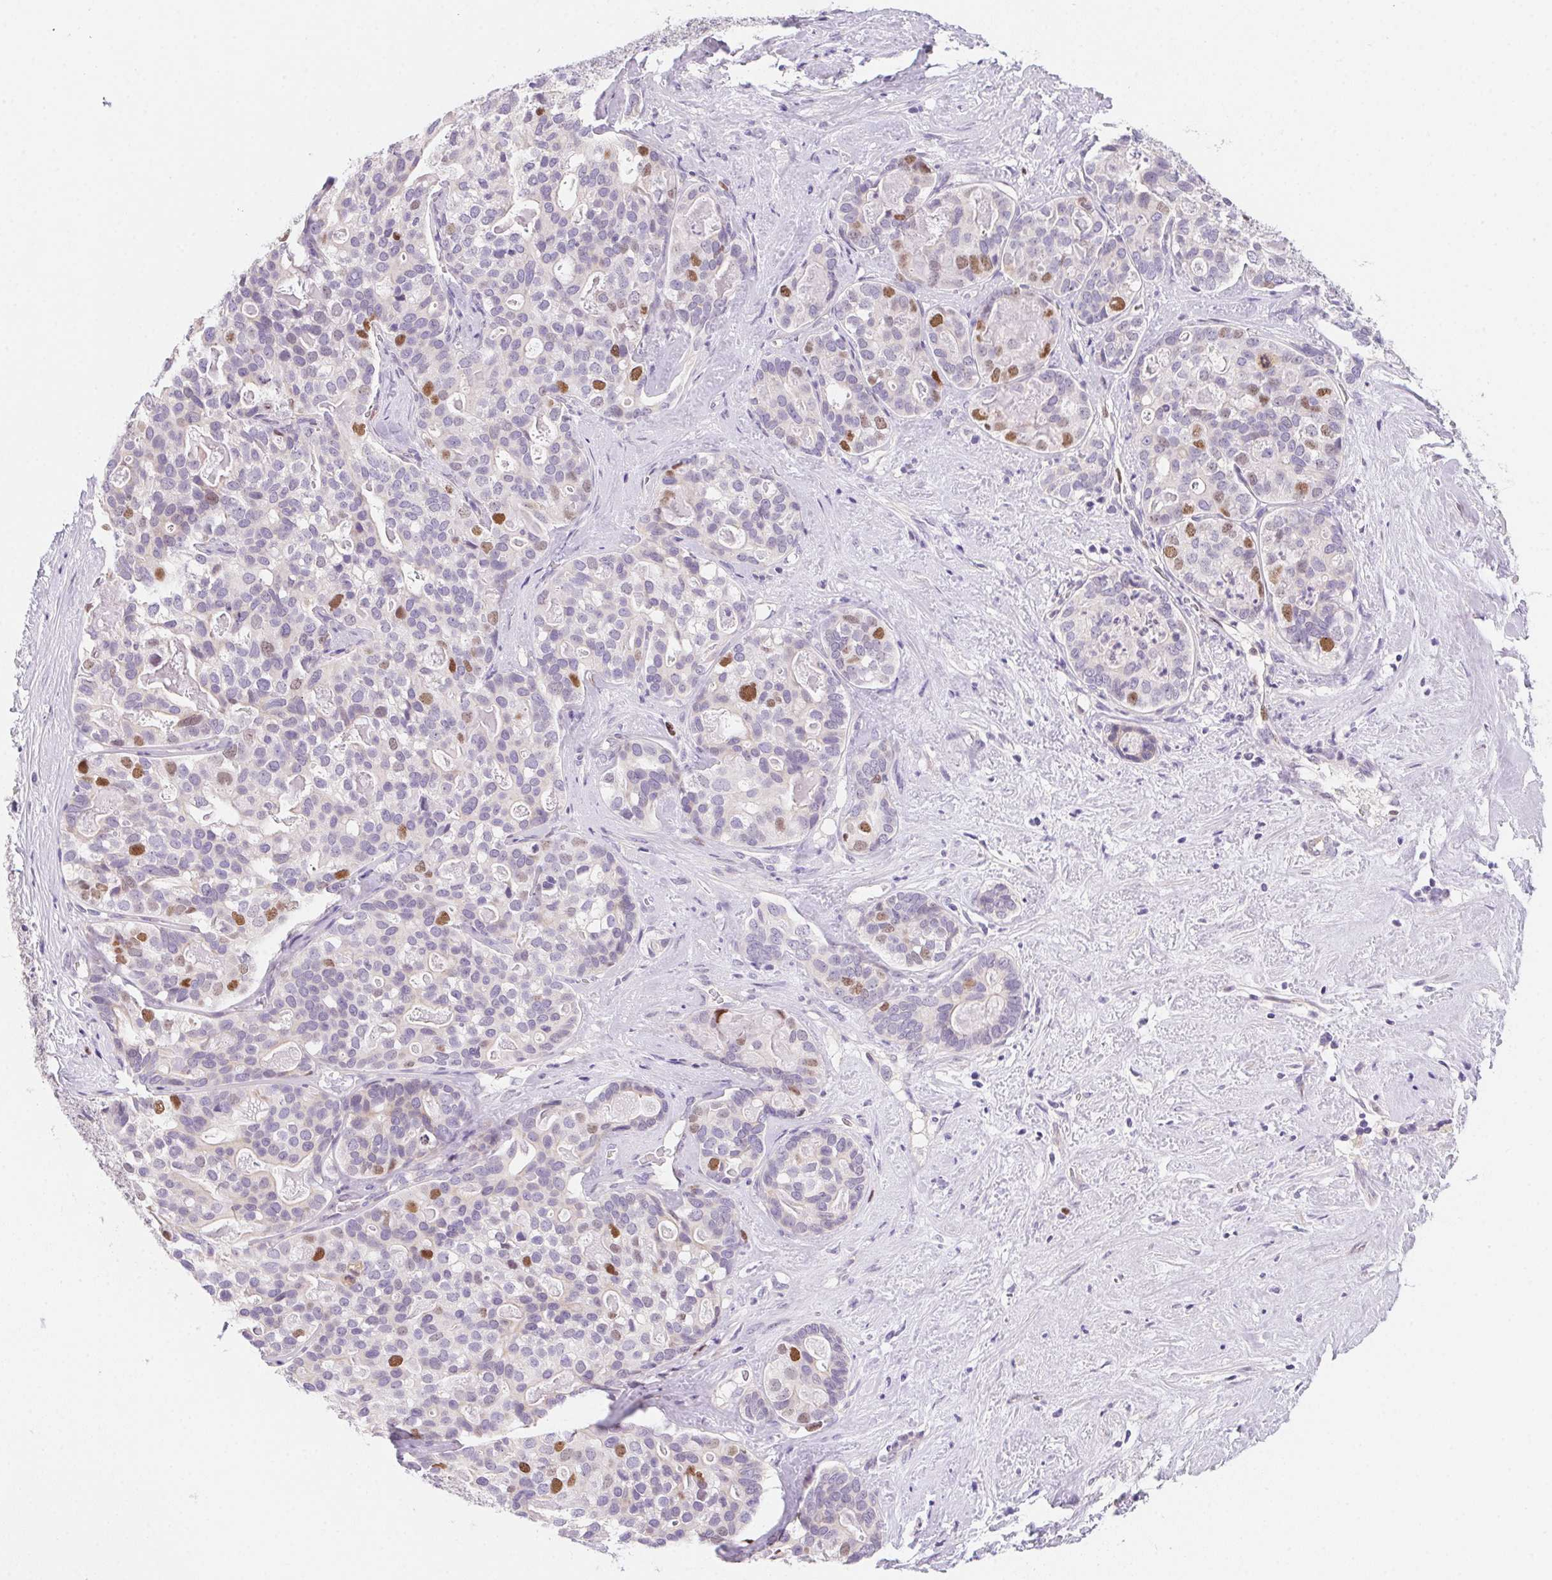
{"staining": {"intensity": "moderate", "quantity": "<25%", "location": "nuclear"}, "tissue": "liver cancer", "cell_type": "Tumor cells", "image_type": "cancer", "snomed": [{"axis": "morphology", "description": "Cholangiocarcinoma"}, {"axis": "topography", "description": "Liver"}], "caption": "This histopathology image shows cholangiocarcinoma (liver) stained with immunohistochemistry to label a protein in brown. The nuclear of tumor cells show moderate positivity for the protein. Nuclei are counter-stained blue.", "gene": "HELLS", "patient": {"sex": "male", "age": 56}}